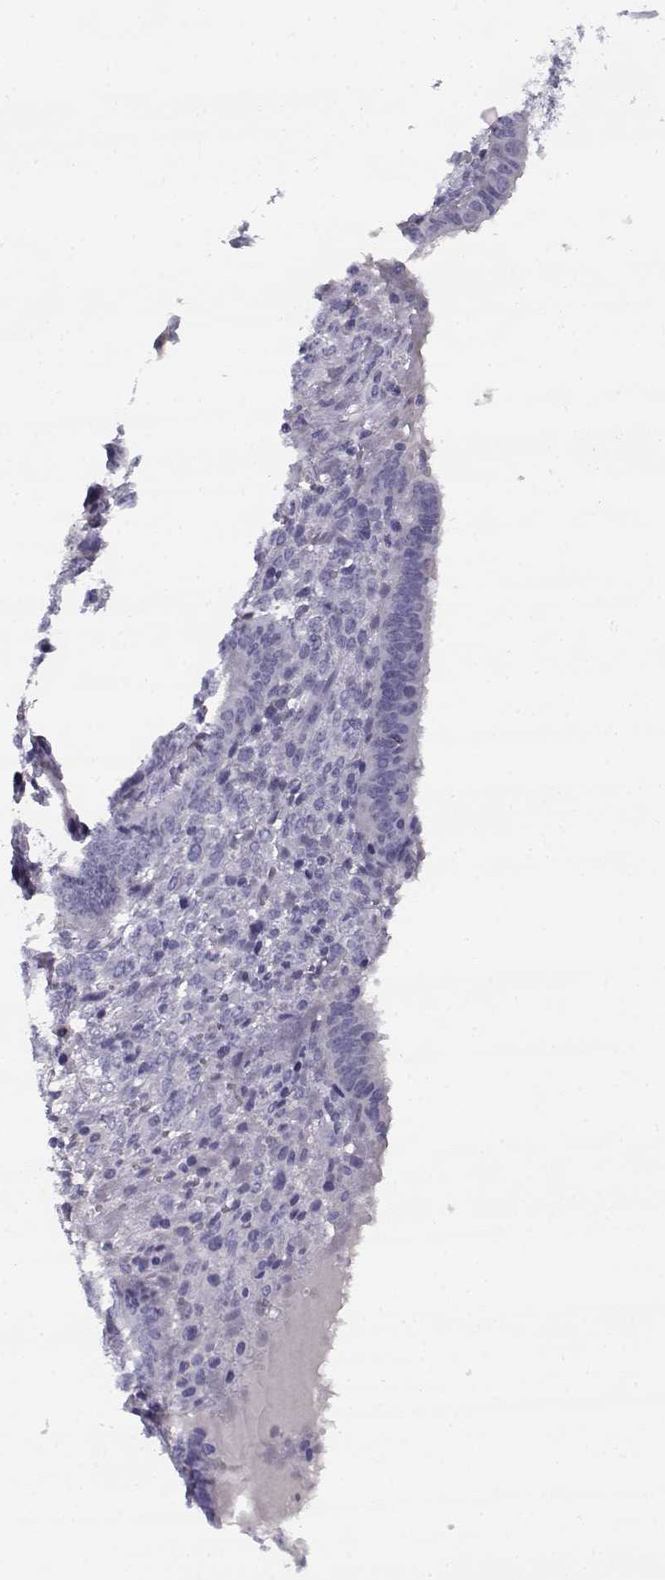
{"staining": {"intensity": "negative", "quantity": "none", "location": "none"}, "tissue": "endometrium", "cell_type": "Cells in endometrial stroma", "image_type": "normal", "snomed": [{"axis": "morphology", "description": "Normal tissue, NOS"}, {"axis": "topography", "description": "Endometrium"}], "caption": "A high-resolution photomicrograph shows immunohistochemistry staining of unremarkable endometrium, which reveals no significant staining in cells in endometrial stroma. The staining was performed using DAB to visualize the protein expression in brown, while the nuclei were stained in blue with hematoxylin (Magnification: 20x).", "gene": "CREB3L3", "patient": {"sex": "female", "age": 42}}